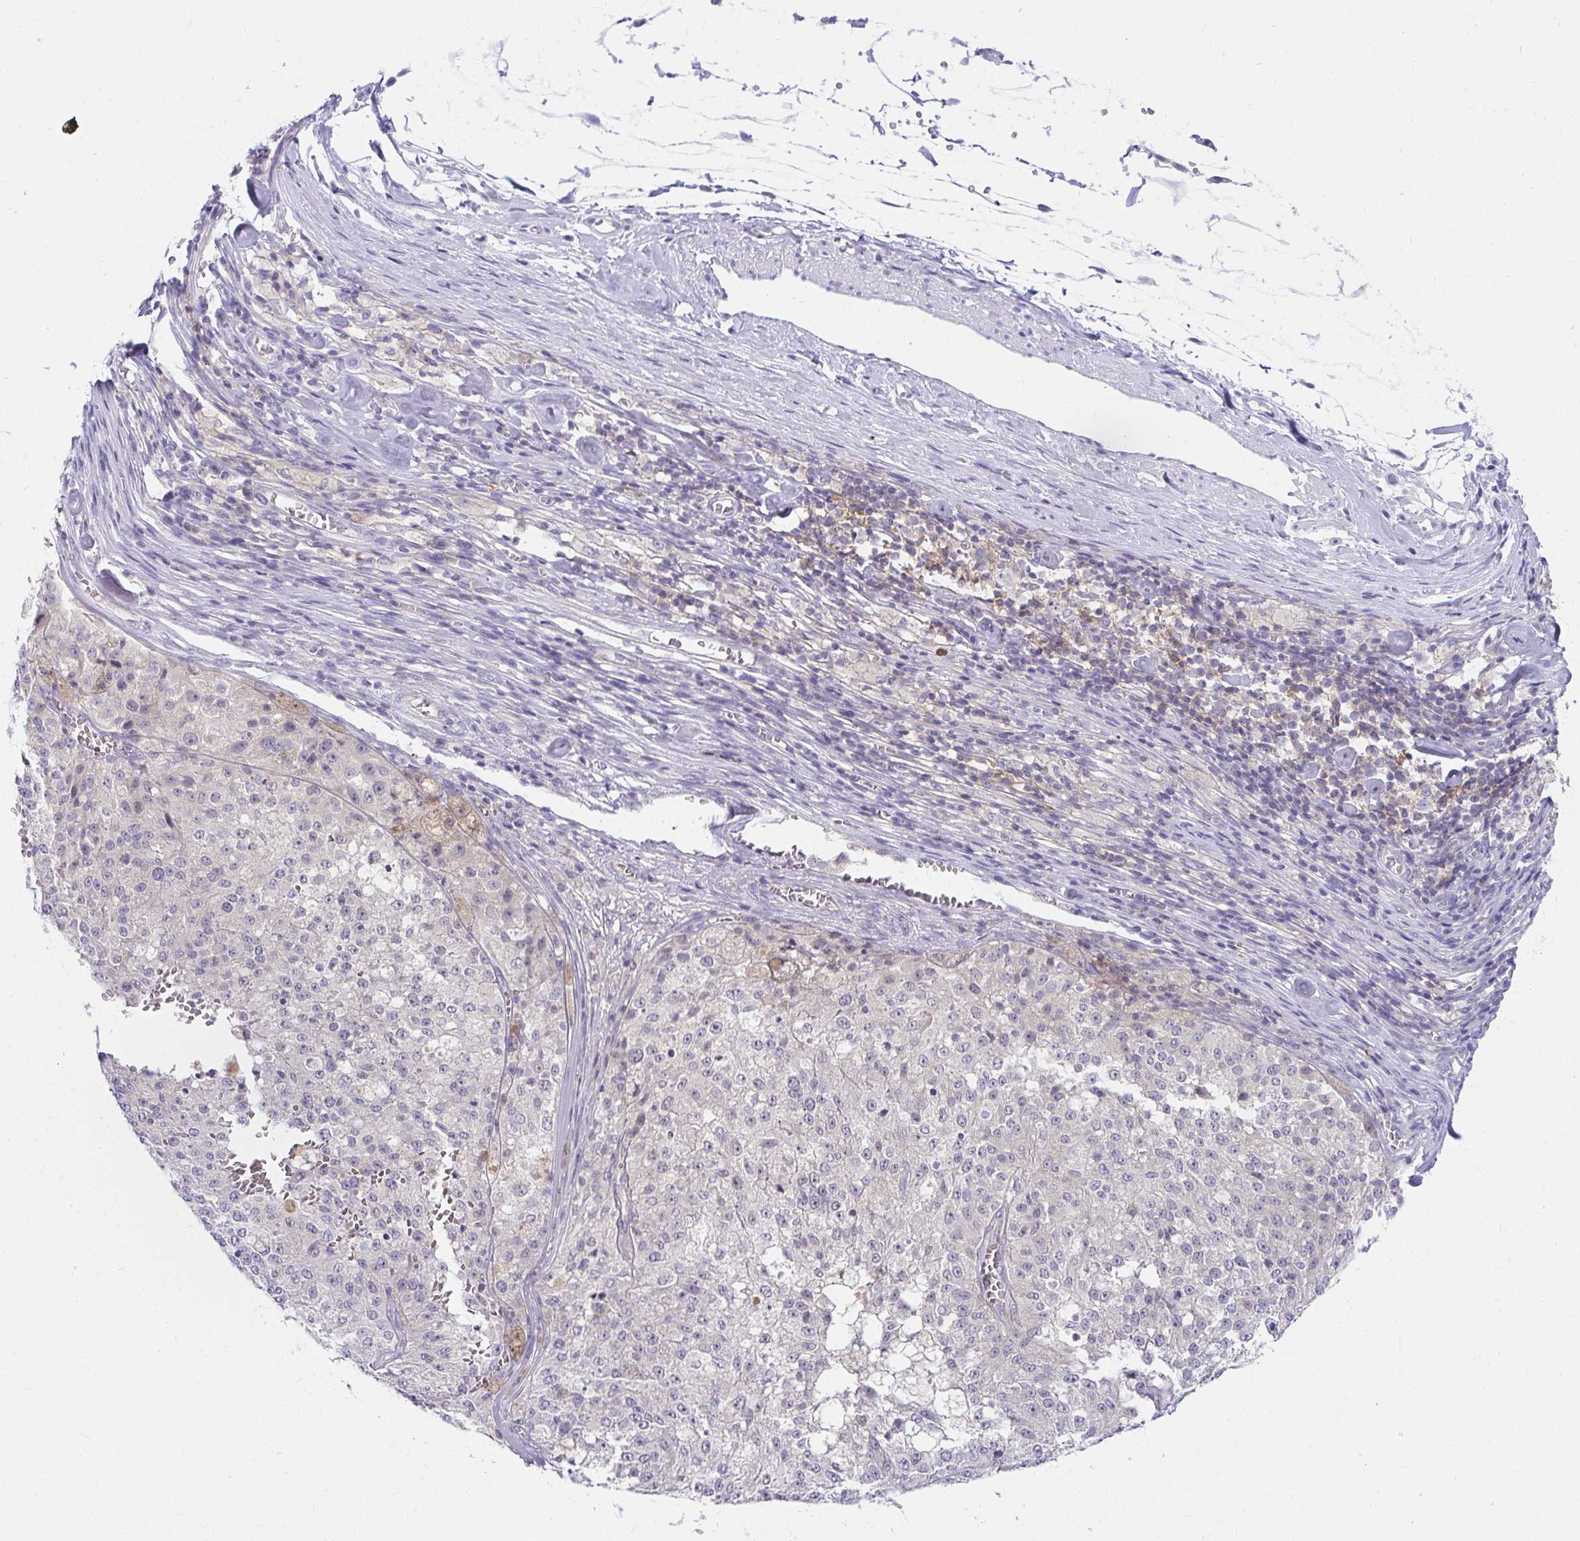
{"staining": {"intensity": "negative", "quantity": "none", "location": "none"}, "tissue": "melanoma", "cell_type": "Tumor cells", "image_type": "cancer", "snomed": [{"axis": "morphology", "description": "Malignant melanoma, Metastatic site"}, {"axis": "topography", "description": "Lymph node"}], "caption": "An immunohistochemistry (IHC) image of malignant melanoma (metastatic site) is shown. There is no staining in tumor cells of malignant melanoma (metastatic site).", "gene": "C19orf81", "patient": {"sex": "female", "age": 64}}